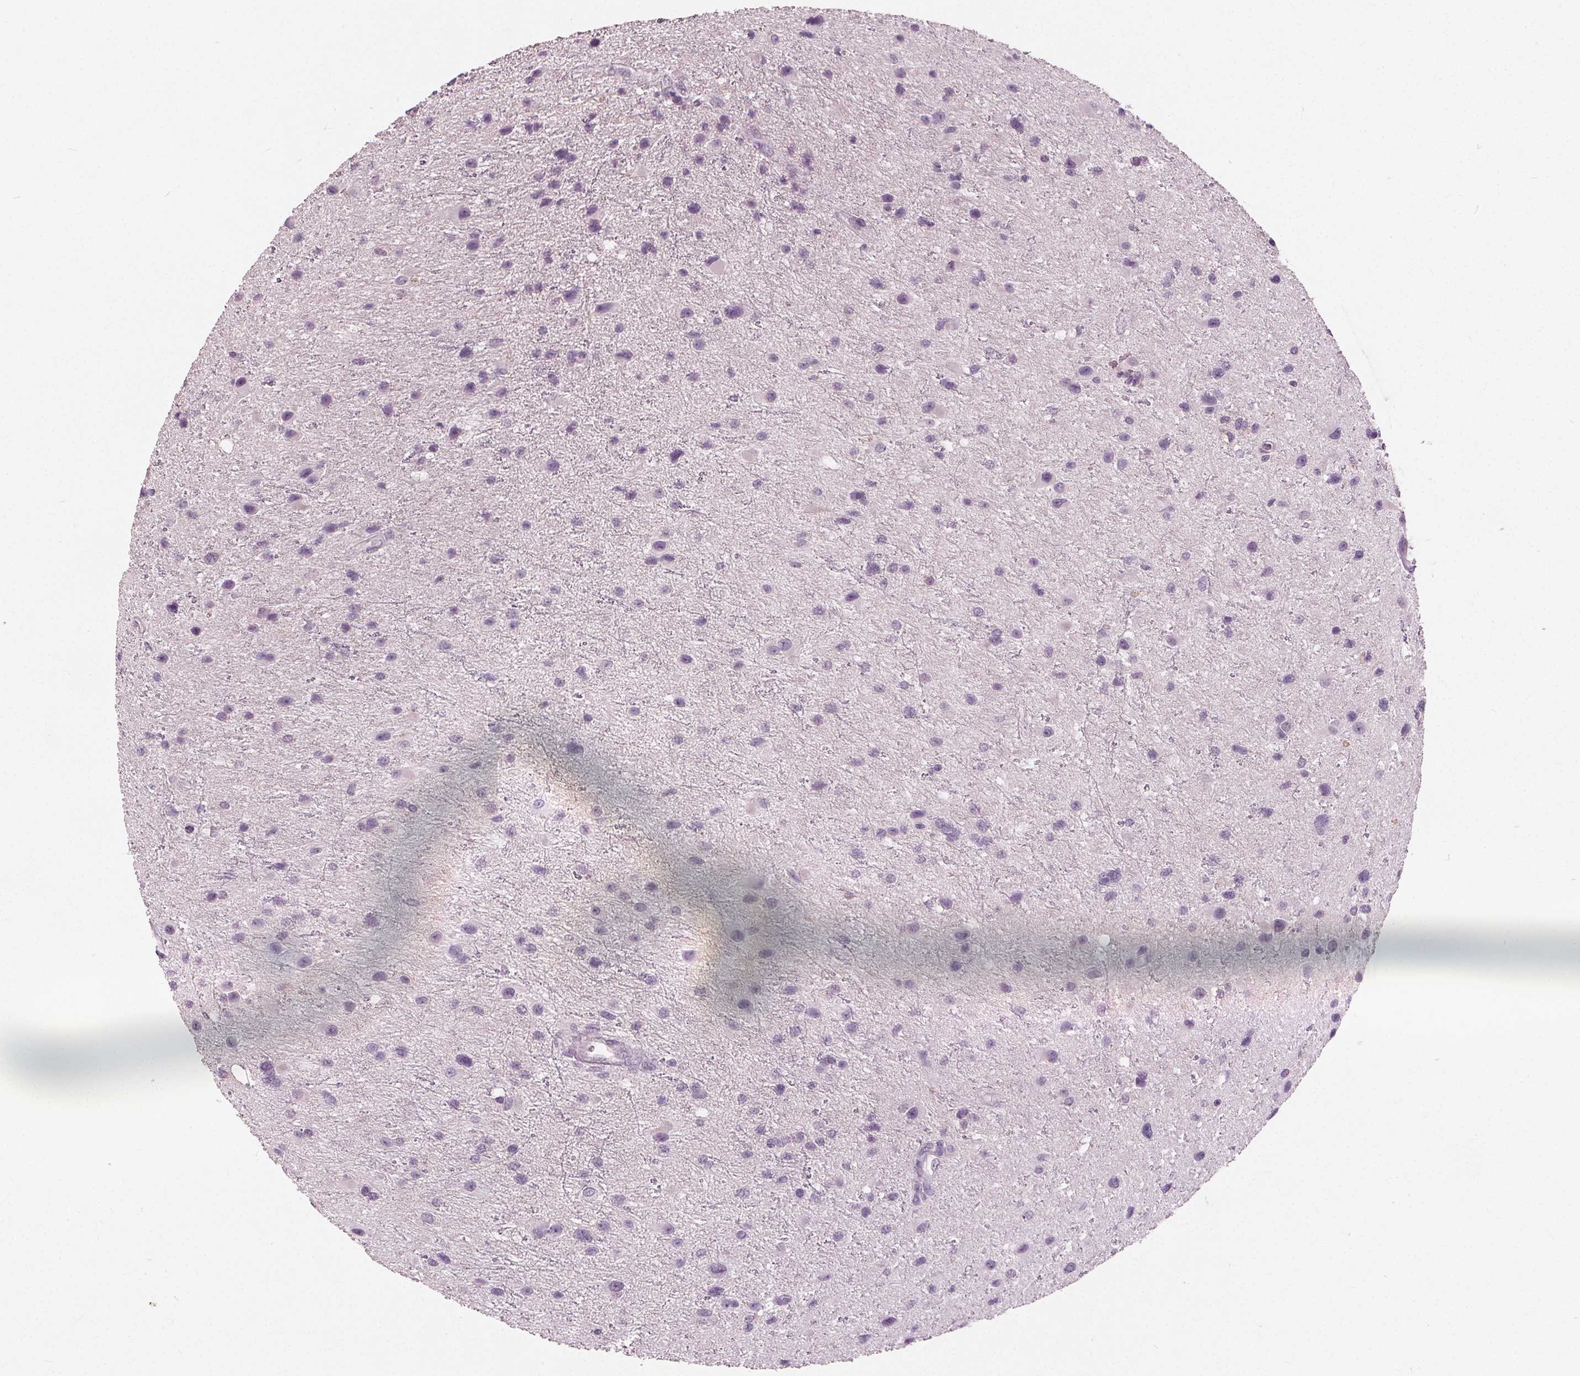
{"staining": {"intensity": "negative", "quantity": "none", "location": "none"}, "tissue": "glioma", "cell_type": "Tumor cells", "image_type": "cancer", "snomed": [{"axis": "morphology", "description": "Glioma, malignant, Low grade"}, {"axis": "topography", "description": "Brain"}], "caption": "There is no significant expression in tumor cells of glioma.", "gene": "TKFC", "patient": {"sex": "female", "age": 32}}